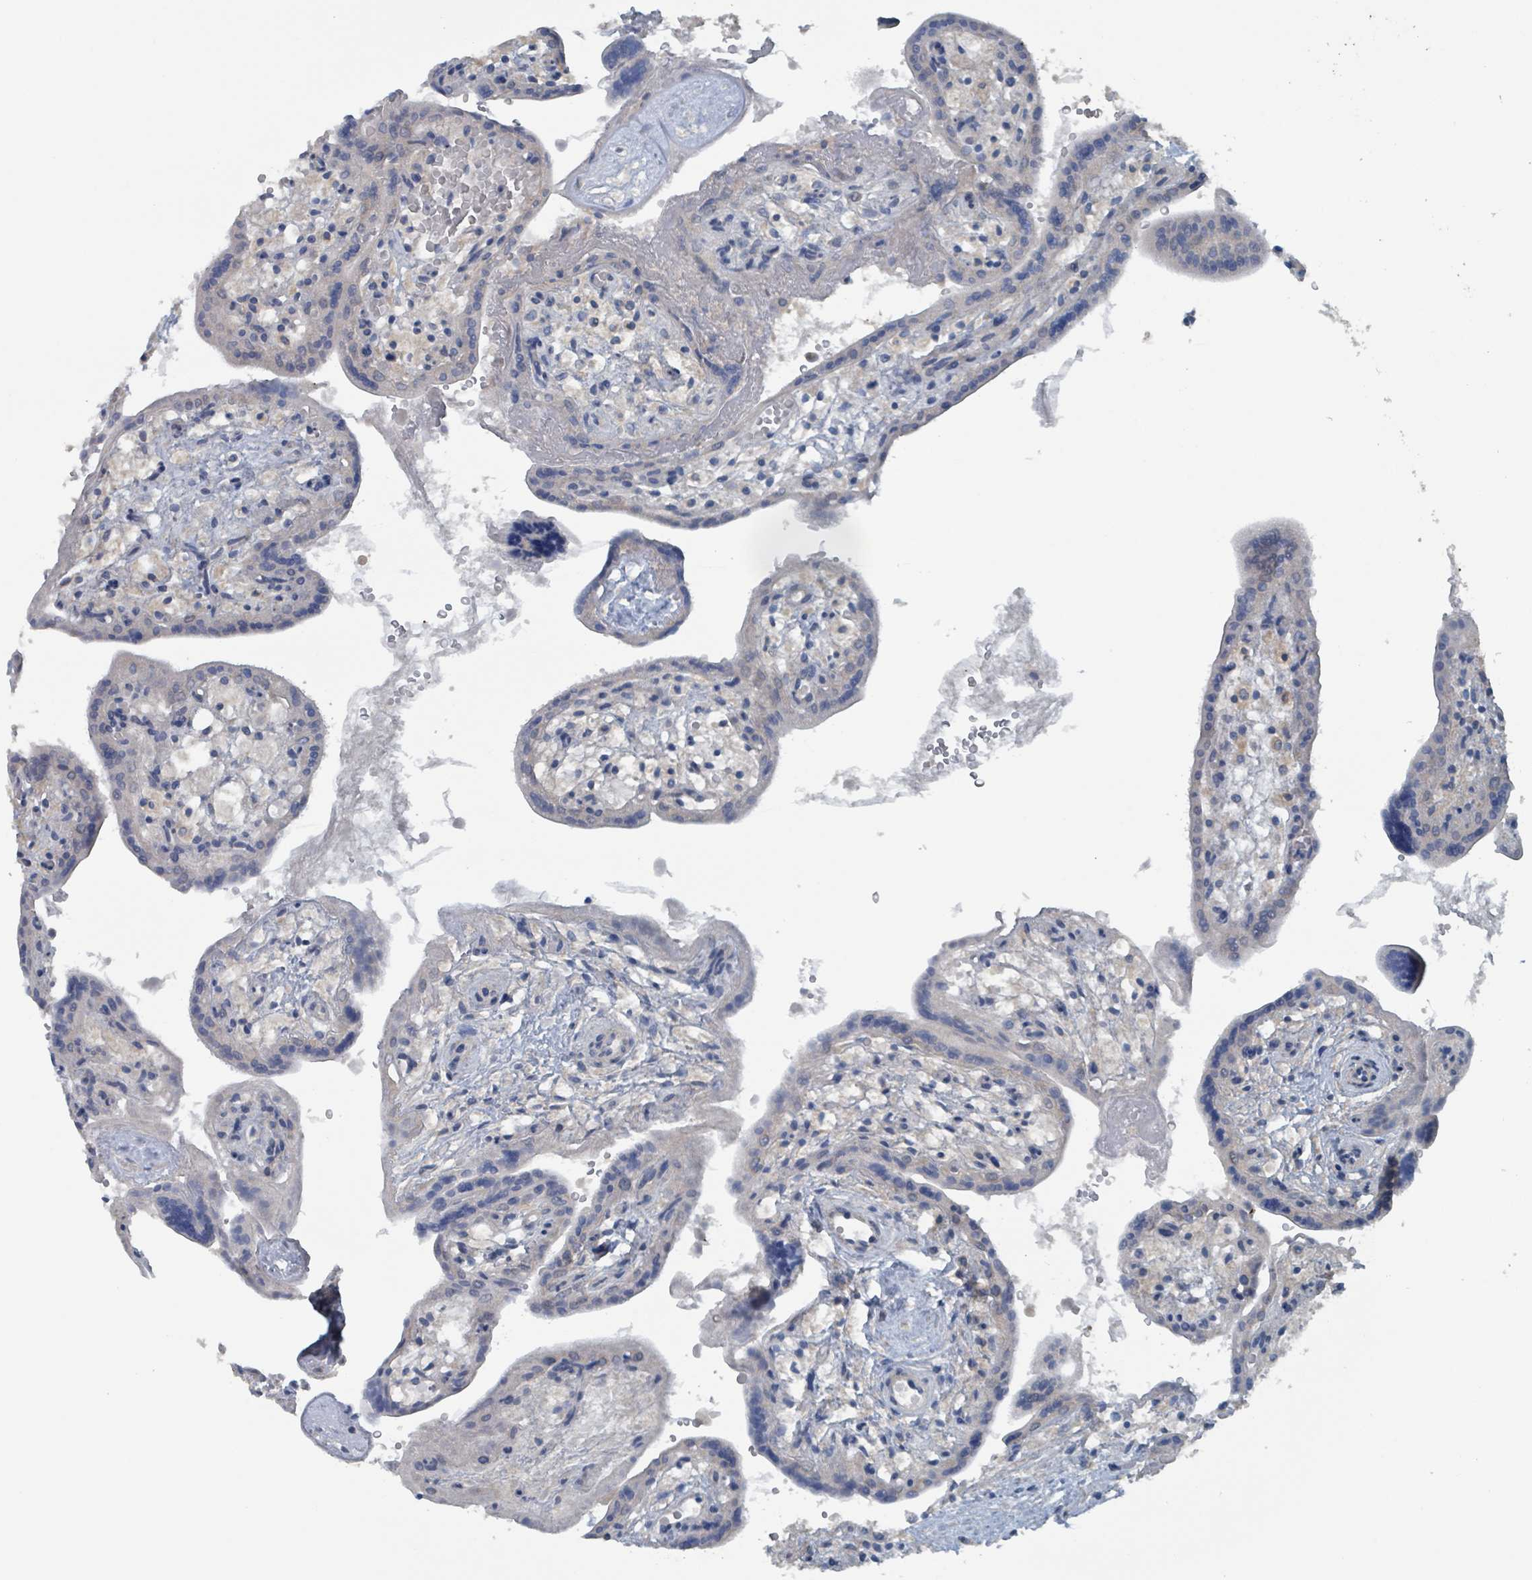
{"staining": {"intensity": "strong", "quantity": "25%-75%", "location": "cytoplasmic/membranous"}, "tissue": "placenta", "cell_type": "Trophoblastic cells", "image_type": "normal", "snomed": [{"axis": "morphology", "description": "Normal tissue, NOS"}, {"axis": "topography", "description": "Placenta"}], "caption": "Immunohistochemical staining of normal placenta demonstrates 25%-75% levels of strong cytoplasmic/membranous protein expression in about 25%-75% of trophoblastic cells.", "gene": "ACBD4", "patient": {"sex": "female", "age": 37}}